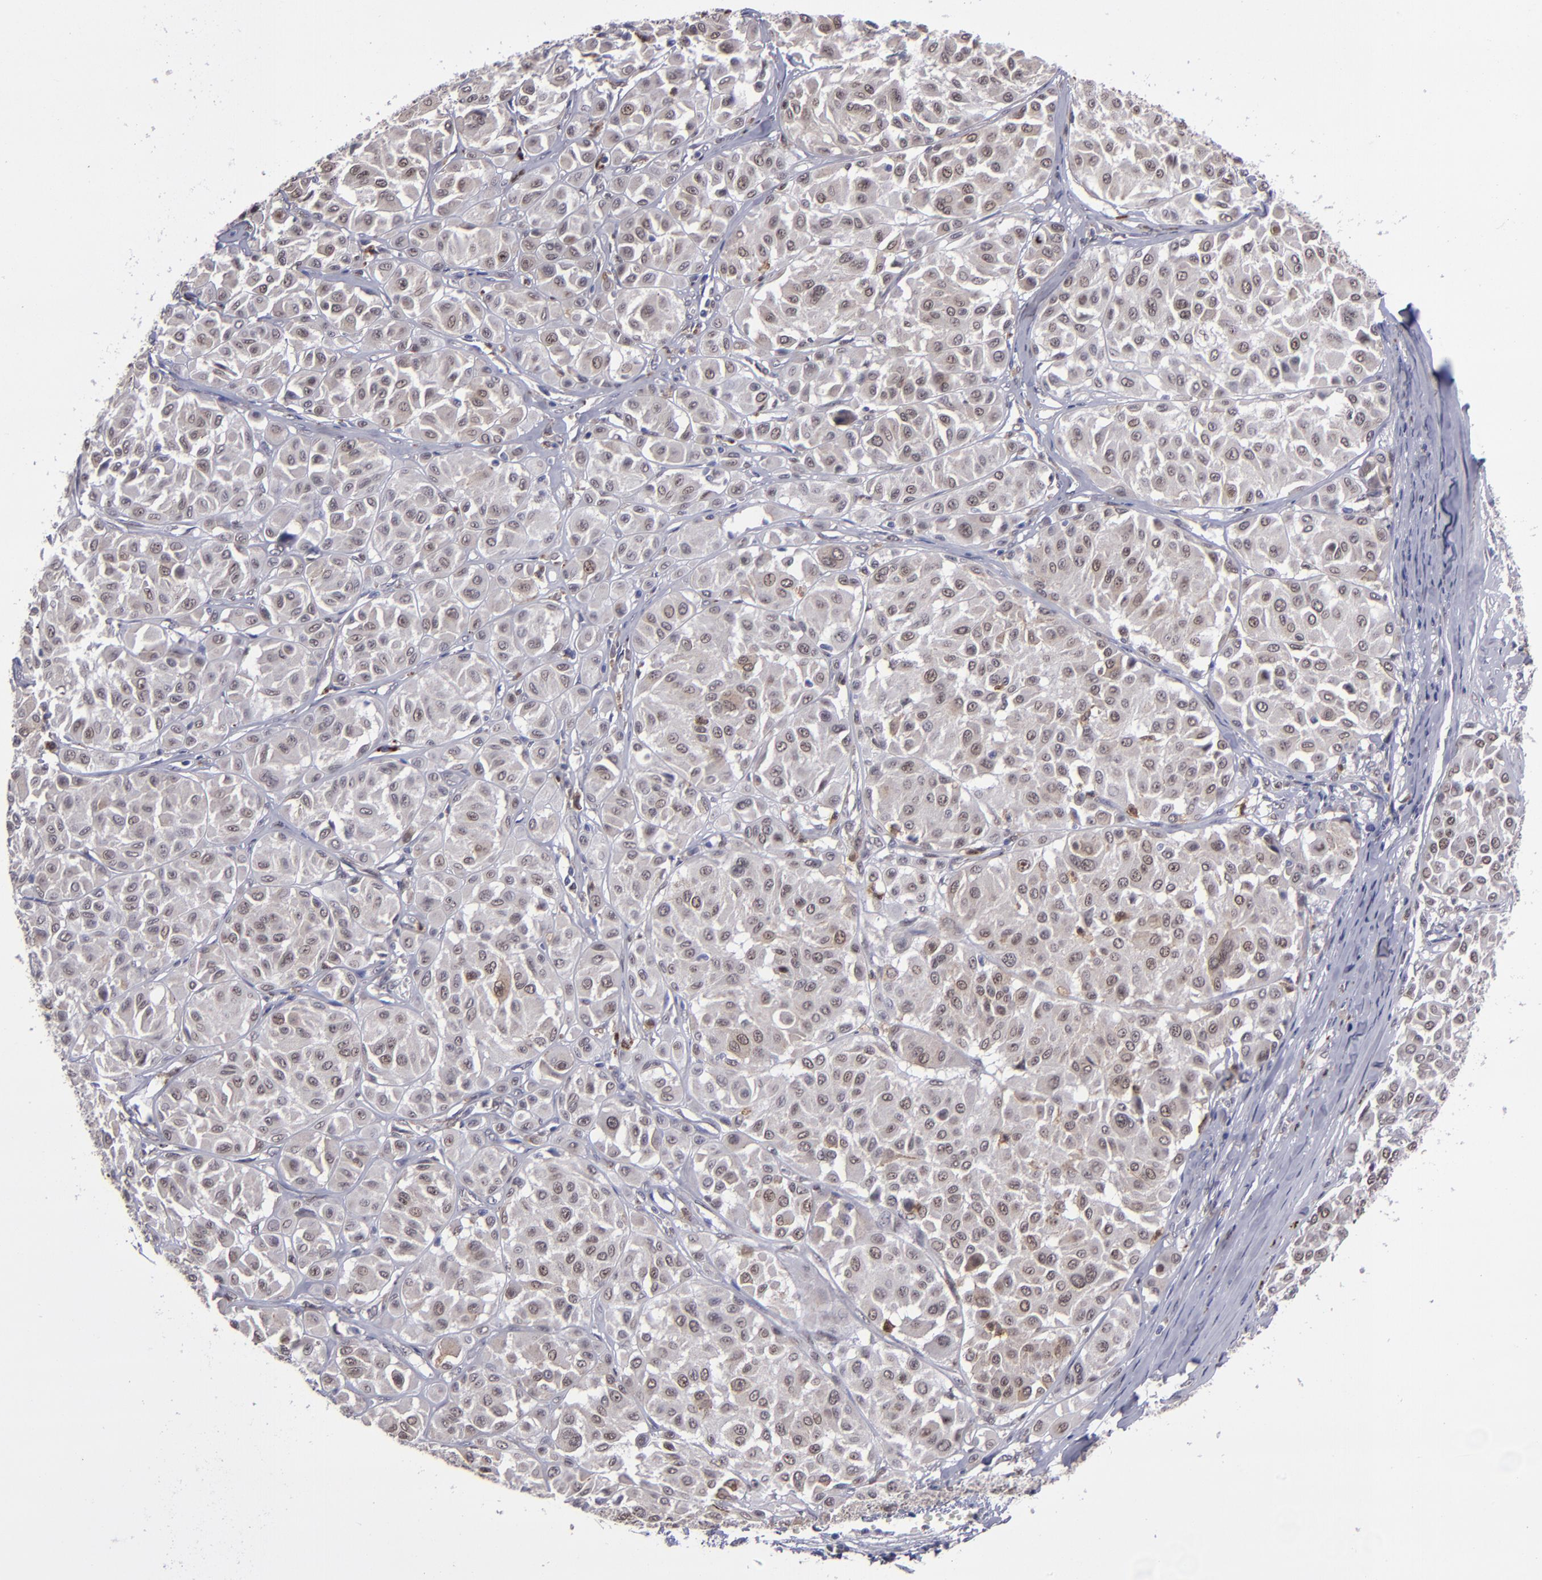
{"staining": {"intensity": "weak", "quantity": "<25%", "location": "cytoplasmic/membranous"}, "tissue": "melanoma", "cell_type": "Tumor cells", "image_type": "cancer", "snomed": [{"axis": "morphology", "description": "Malignant melanoma, Metastatic site"}, {"axis": "topography", "description": "Soft tissue"}], "caption": "Immunohistochemistry photomicrograph of melanoma stained for a protein (brown), which displays no staining in tumor cells.", "gene": "RREB1", "patient": {"sex": "male", "age": 41}}